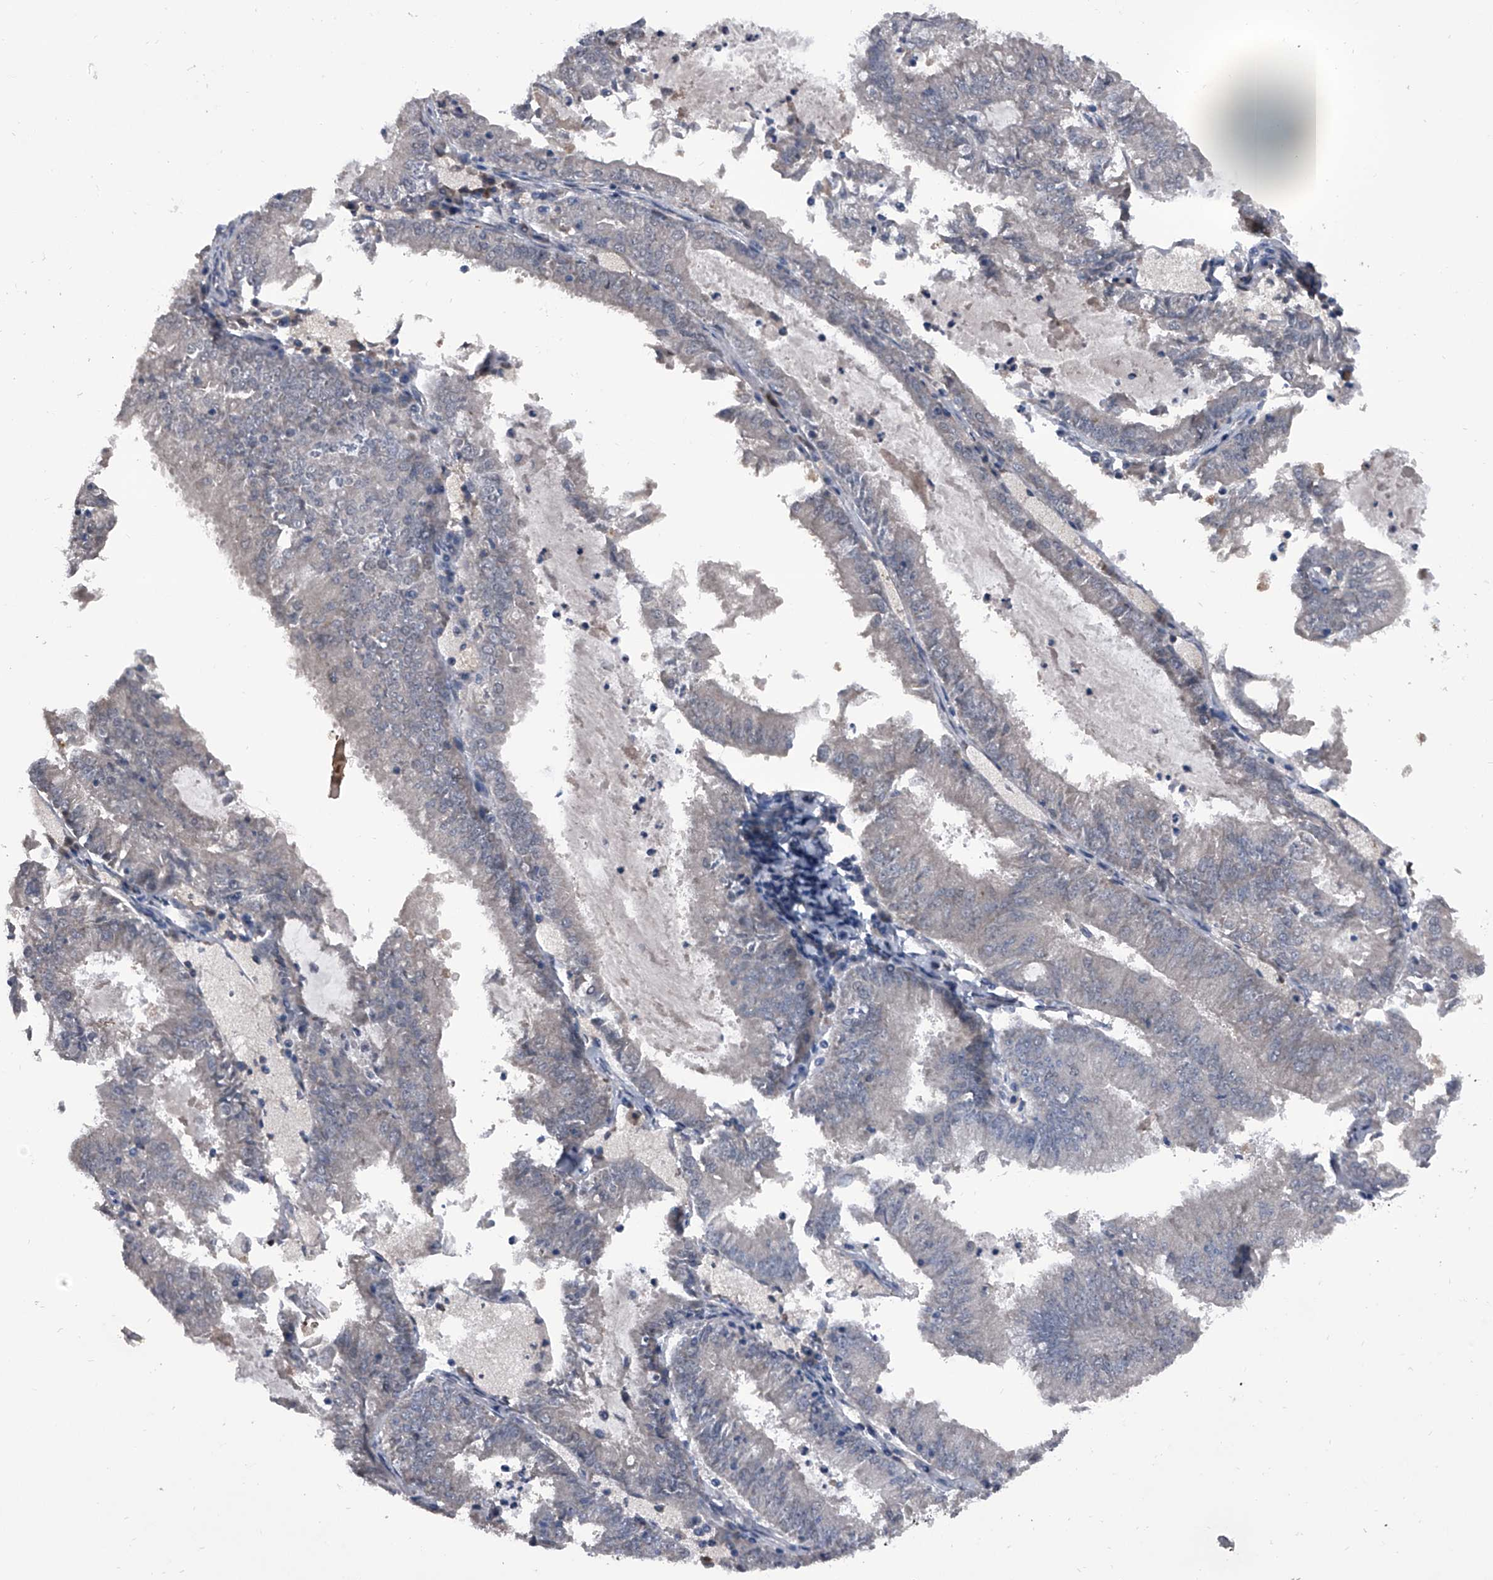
{"staining": {"intensity": "negative", "quantity": "none", "location": "none"}, "tissue": "endometrial cancer", "cell_type": "Tumor cells", "image_type": "cancer", "snomed": [{"axis": "morphology", "description": "Adenocarcinoma, NOS"}, {"axis": "topography", "description": "Endometrium"}], "caption": "Protein analysis of adenocarcinoma (endometrial) displays no significant positivity in tumor cells.", "gene": "ELK4", "patient": {"sex": "female", "age": 57}}